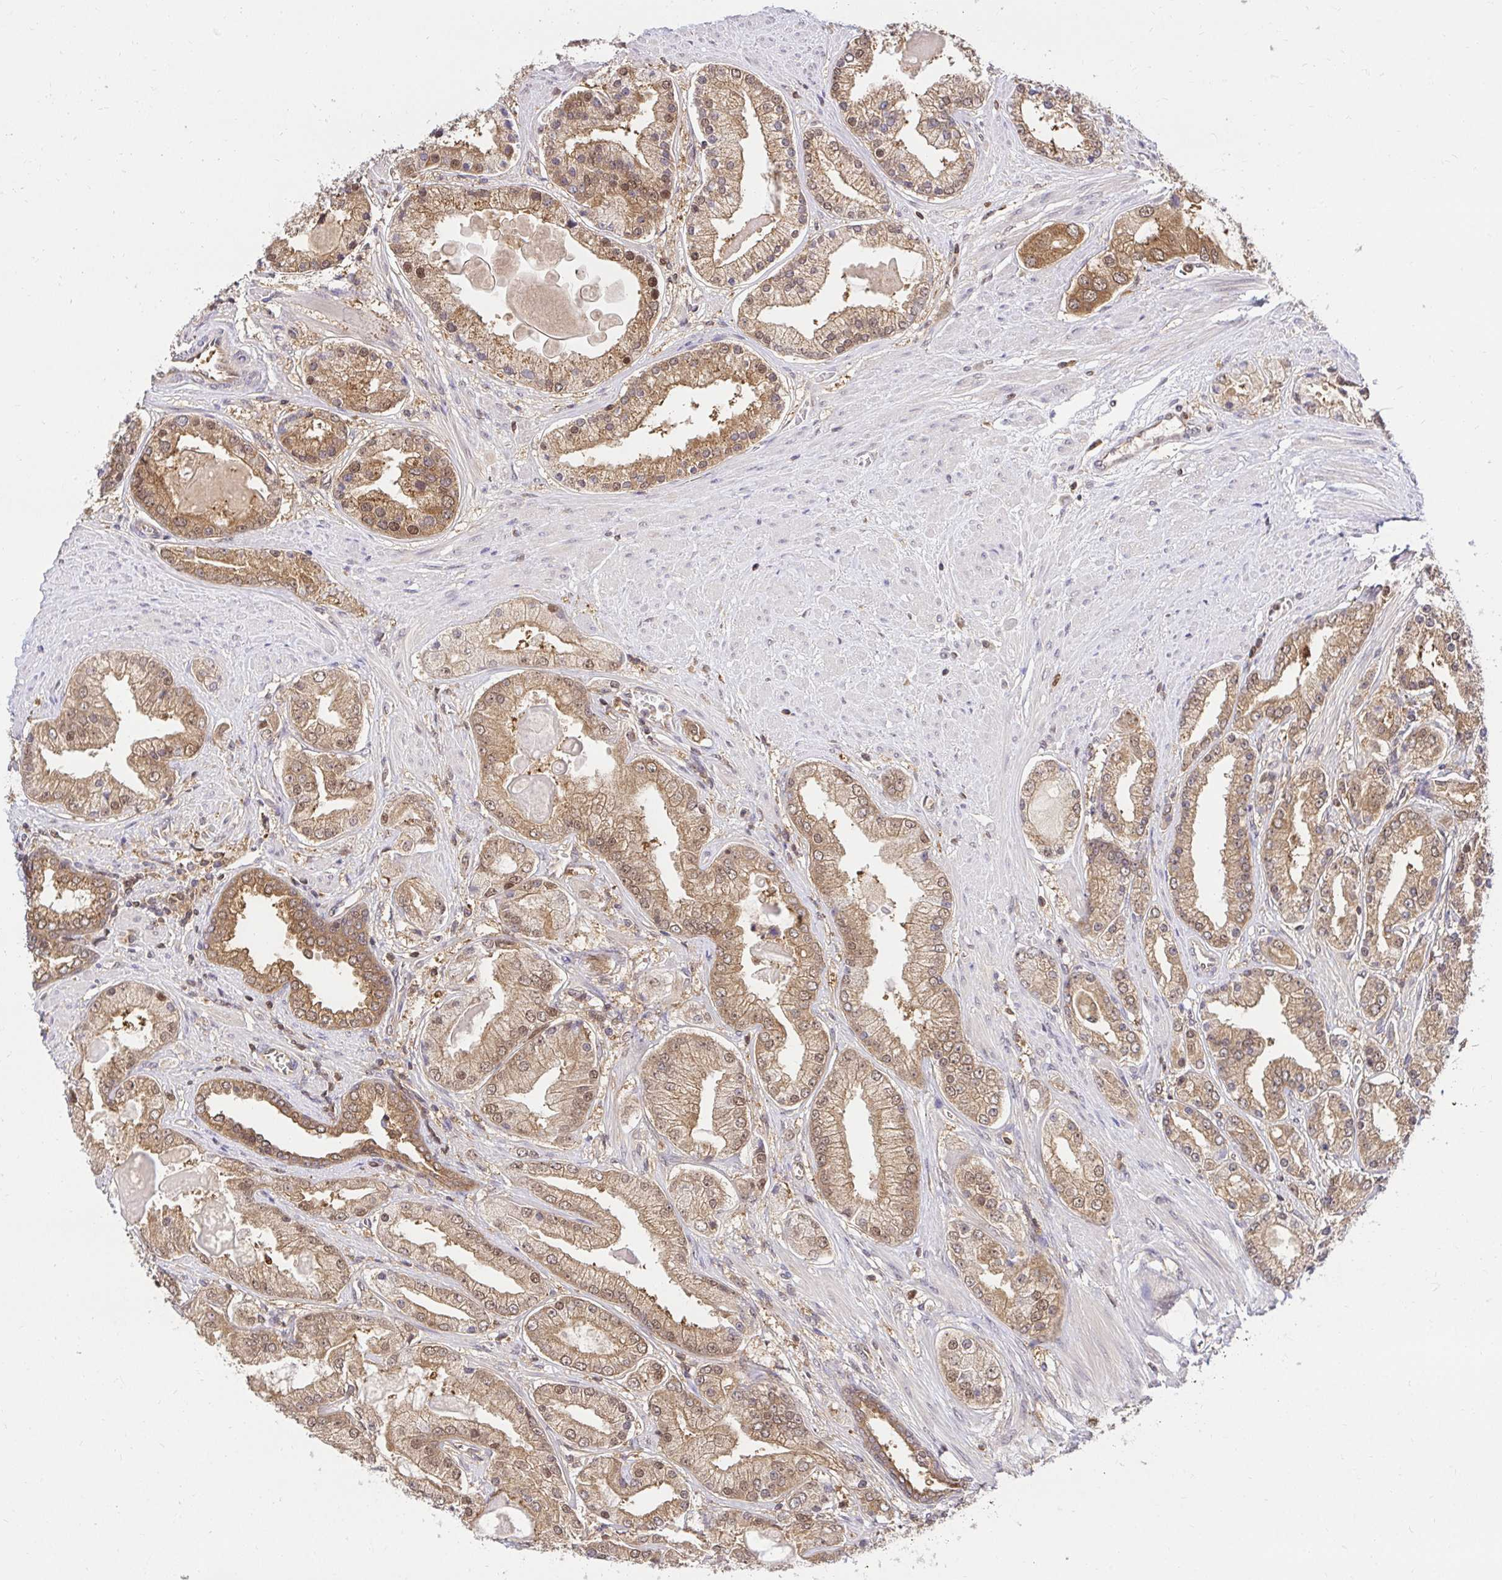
{"staining": {"intensity": "moderate", "quantity": ">75%", "location": "cytoplasmic/membranous,nuclear"}, "tissue": "prostate cancer", "cell_type": "Tumor cells", "image_type": "cancer", "snomed": [{"axis": "morphology", "description": "Adenocarcinoma, High grade"}, {"axis": "topography", "description": "Prostate"}], "caption": "An image of prostate cancer stained for a protein exhibits moderate cytoplasmic/membranous and nuclear brown staining in tumor cells.", "gene": "PSMA4", "patient": {"sex": "male", "age": 67}}